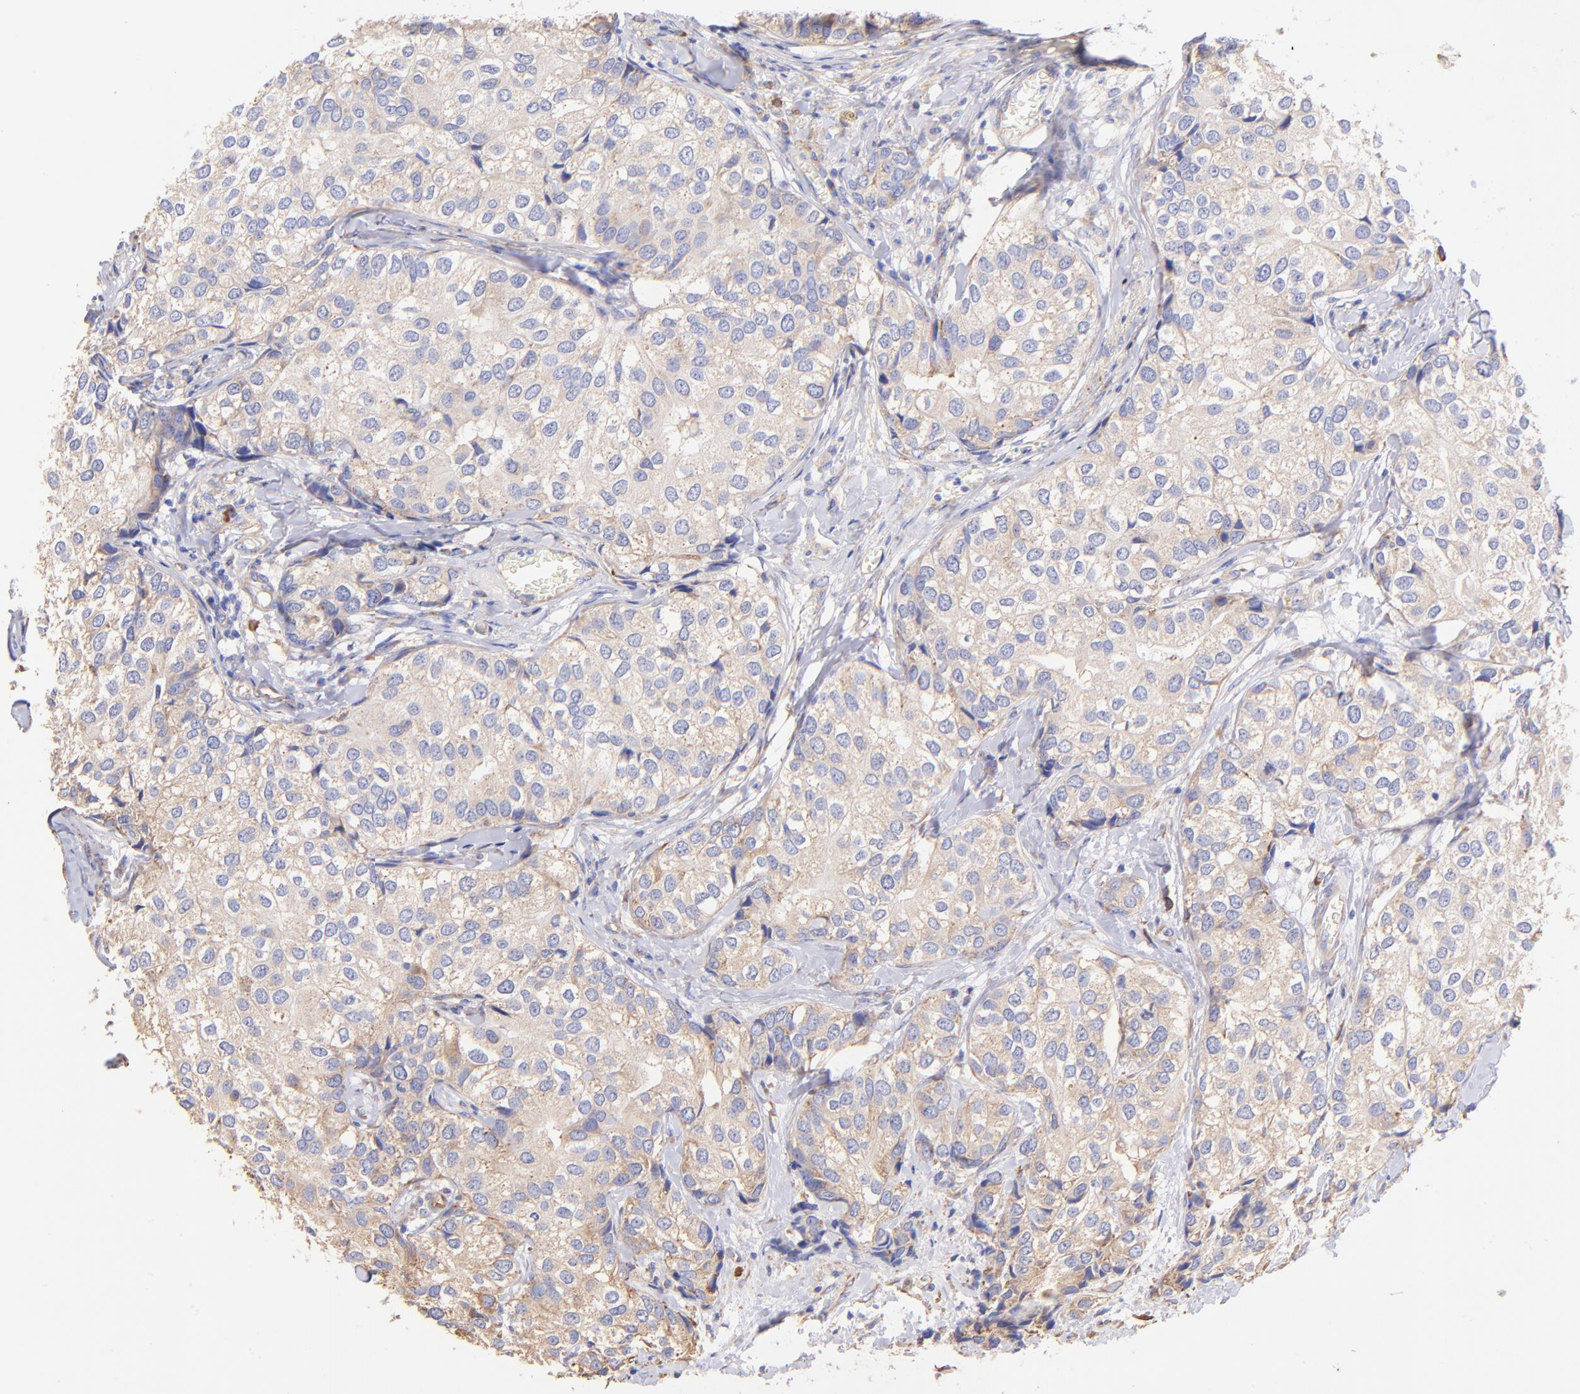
{"staining": {"intensity": "moderate", "quantity": ">75%", "location": "cytoplasmic/membranous"}, "tissue": "breast cancer", "cell_type": "Tumor cells", "image_type": "cancer", "snomed": [{"axis": "morphology", "description": "Duct carcinoma"}, {"axis": "topography", "description": "Breast"}], "caption": "Breast intraductal carcinoma tissue demonstrates moderate cytoplasmic/membranous staining in approximately >75% of tumor cells", "gene": "RPL30", "patient": {"sex": "female", "age": 68}}